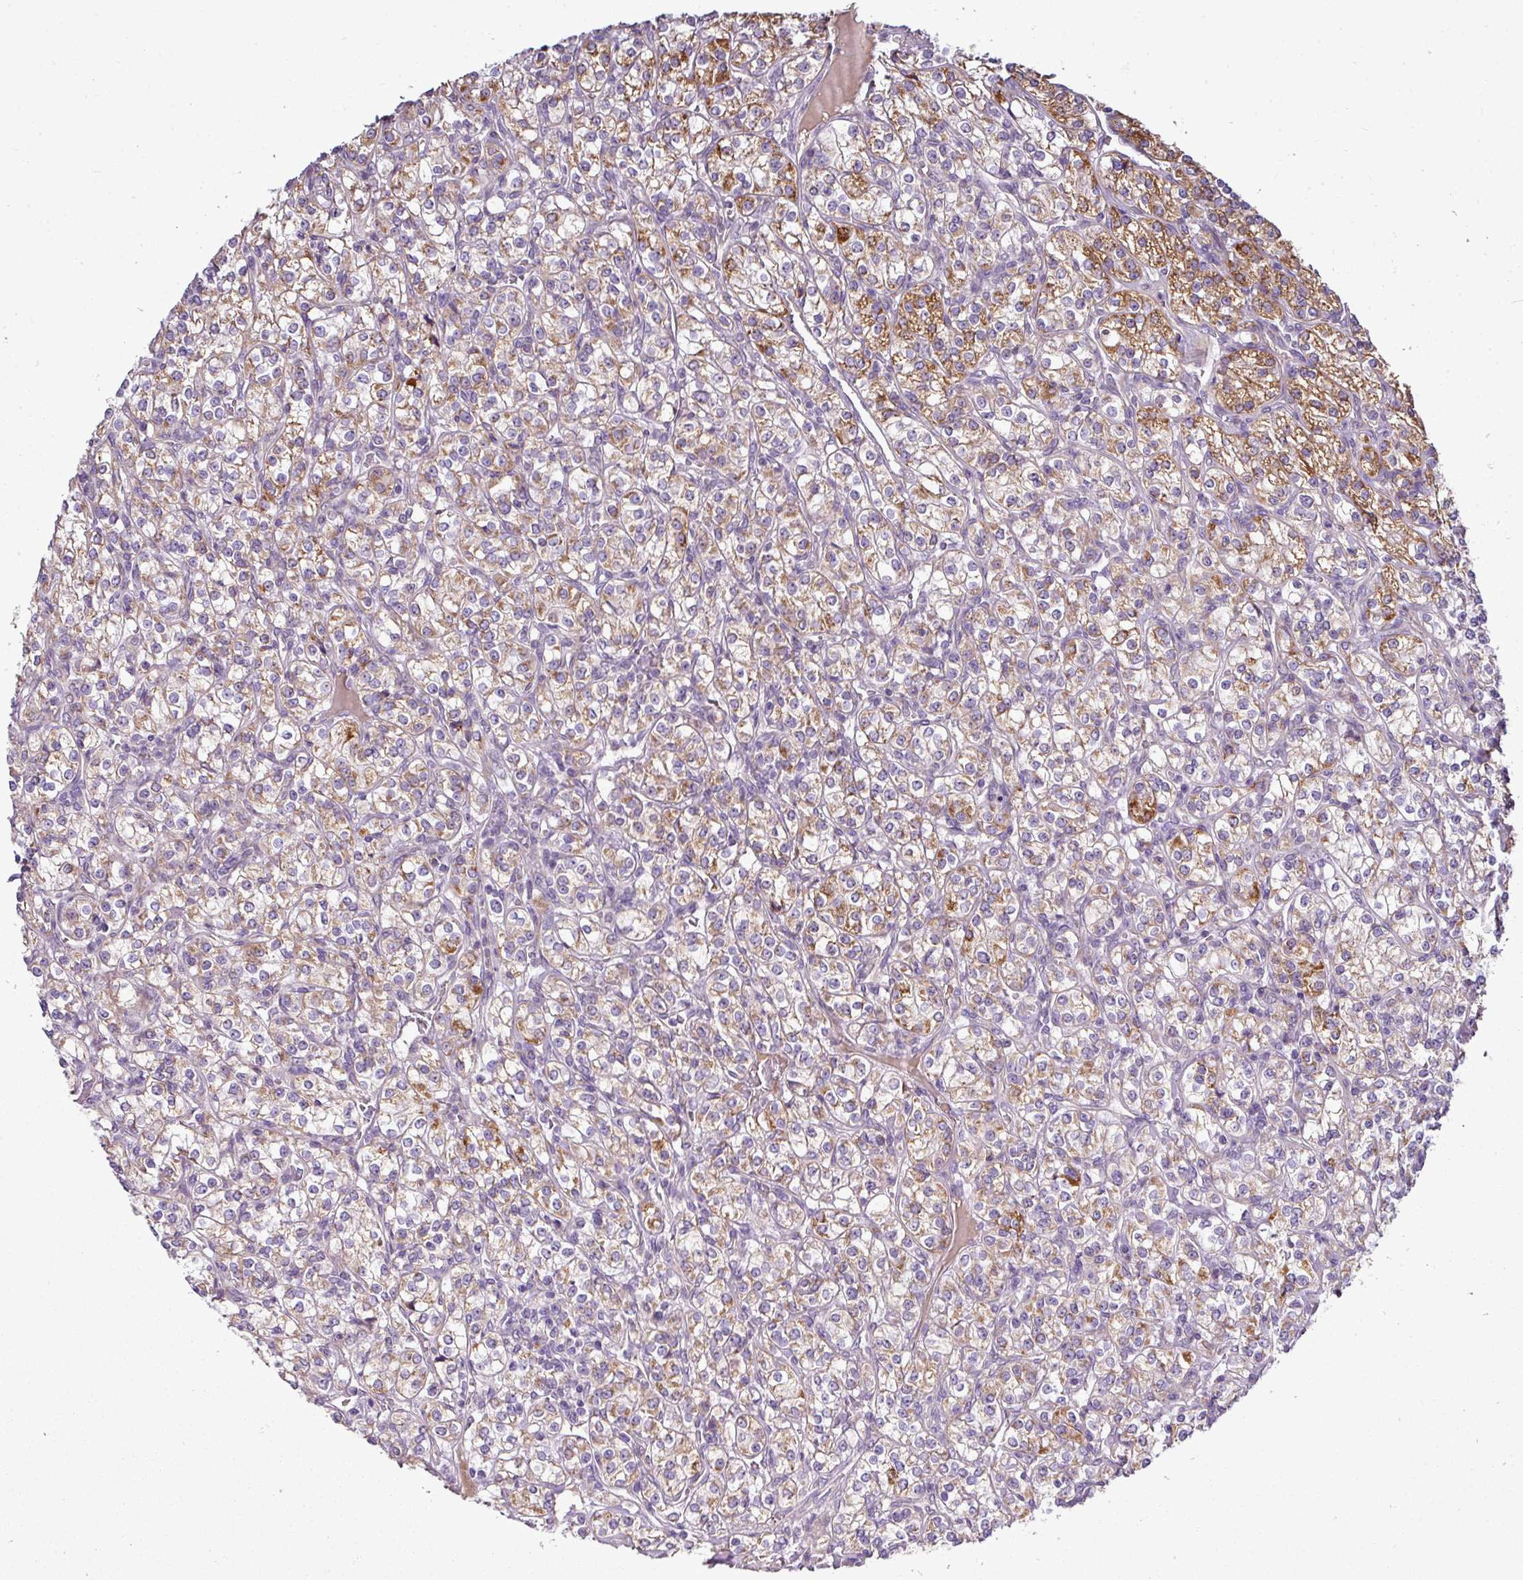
{"staining": {"intensity": "moderate", "quantity": "25%-75%", "location": "cytoplasmic/membranous"}, "tissue": "renal cancer", "cell_type": "Tumor cells", "image_type": "cancer", "snomed": [{"axis": "morphology", "description": "Adenocarcinoma, NOS"}, {"axis": "topography", "description": "Kidney"}], "caption": "Protein analysis of renal adenocarcinoma tissue exhibits moderate cytoplasmic/membranous staining in approximately 25%-75% of tumor cells.", "gene": "GAN", "patient": {"sex": "male", "age": 77}}